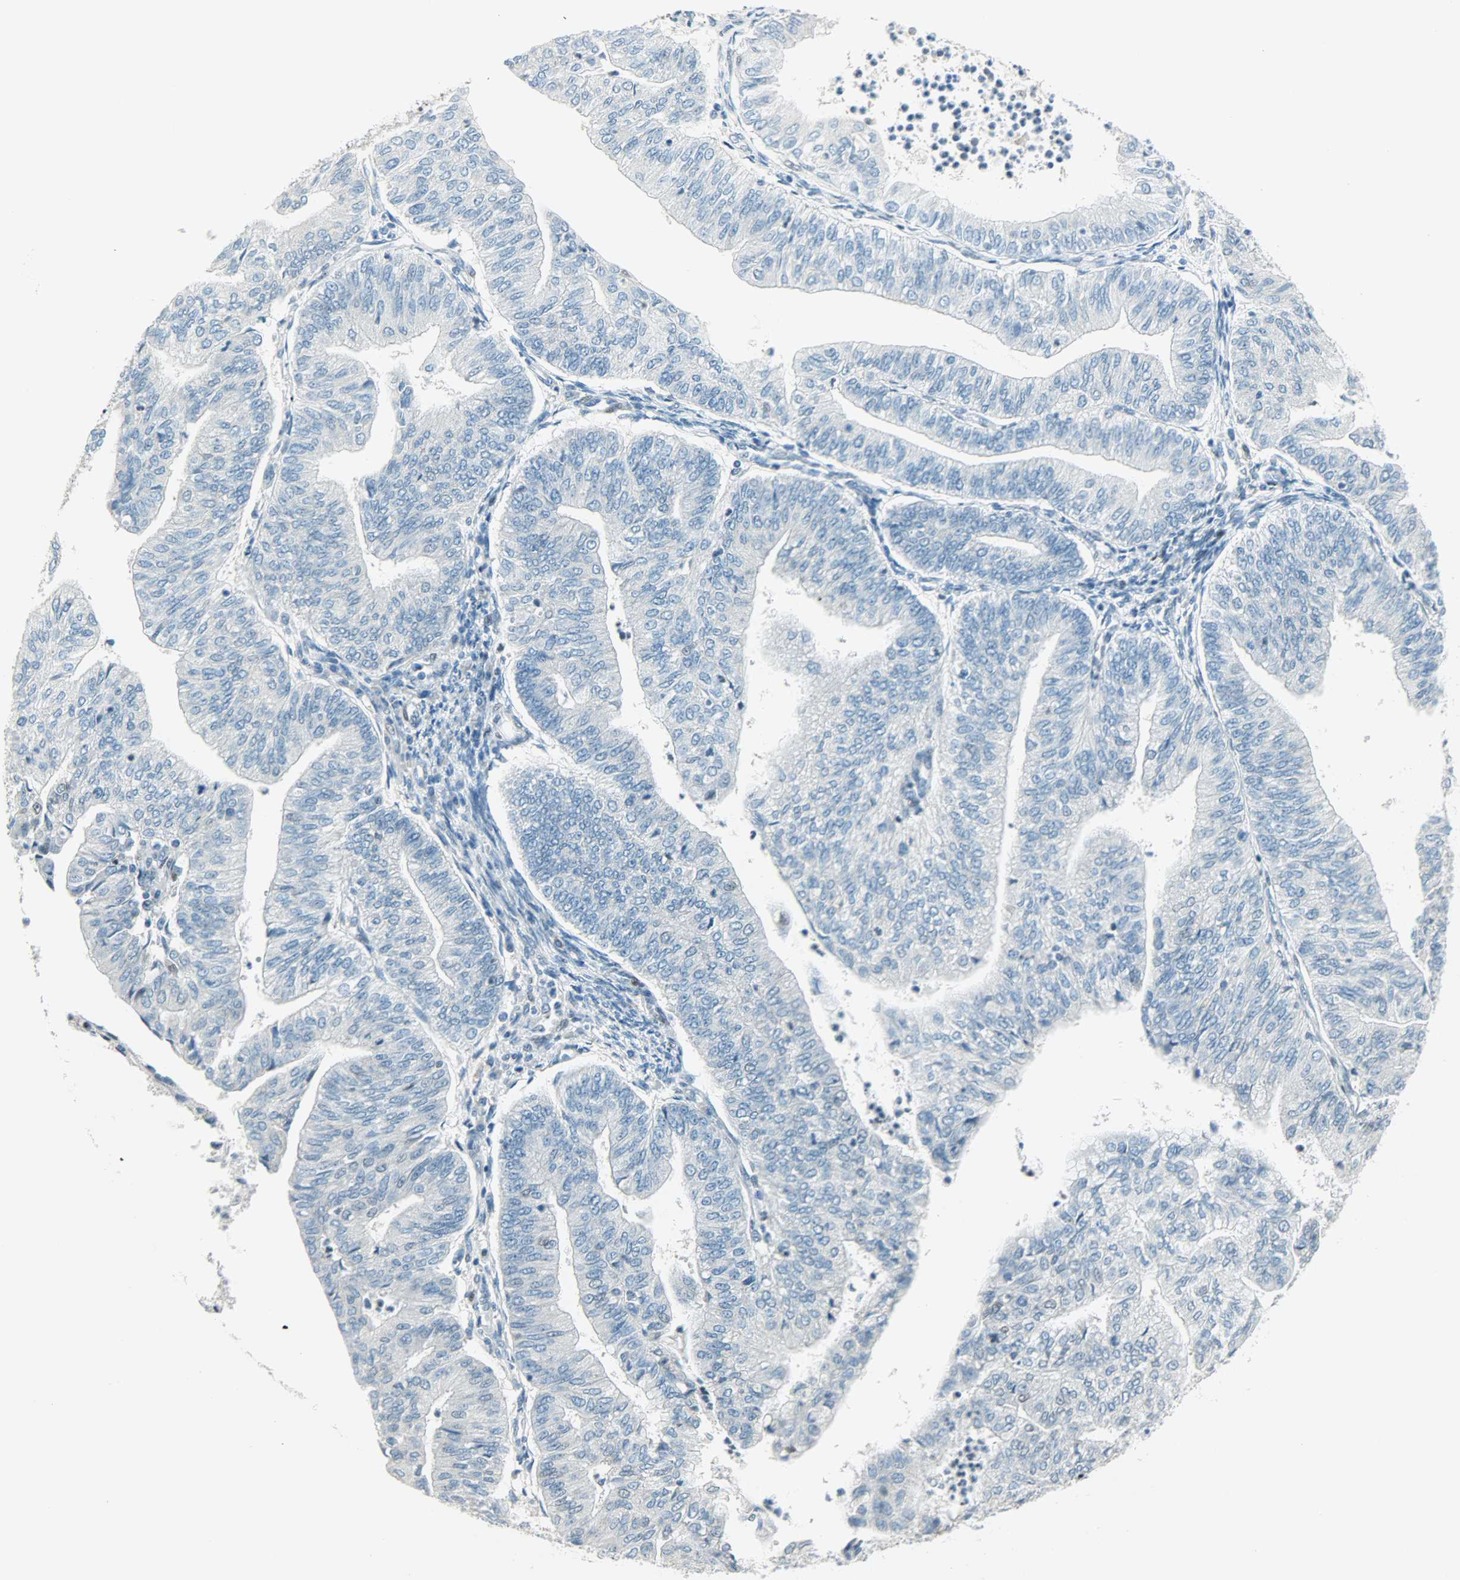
{"staining": {"intensity": "weak", "quantity": "<25%", "location": "nuclear"}, "tissue": "endometrial cancer", "cell_type": "Tumor cells", "image_type": "cancer", "snomed": [{"axis": "morphology", "description": "Adenocarcinoma, NOS"}, {"axis": "topography", "description": "Endometrium"}], "caption": "Endometrial cancer (adenocarcinoma) stained for a protein using immunohistochemistry reveals no expression tumor cells.", "gene": "JUNB", "patient": {"sex": "female", "age": 59}}